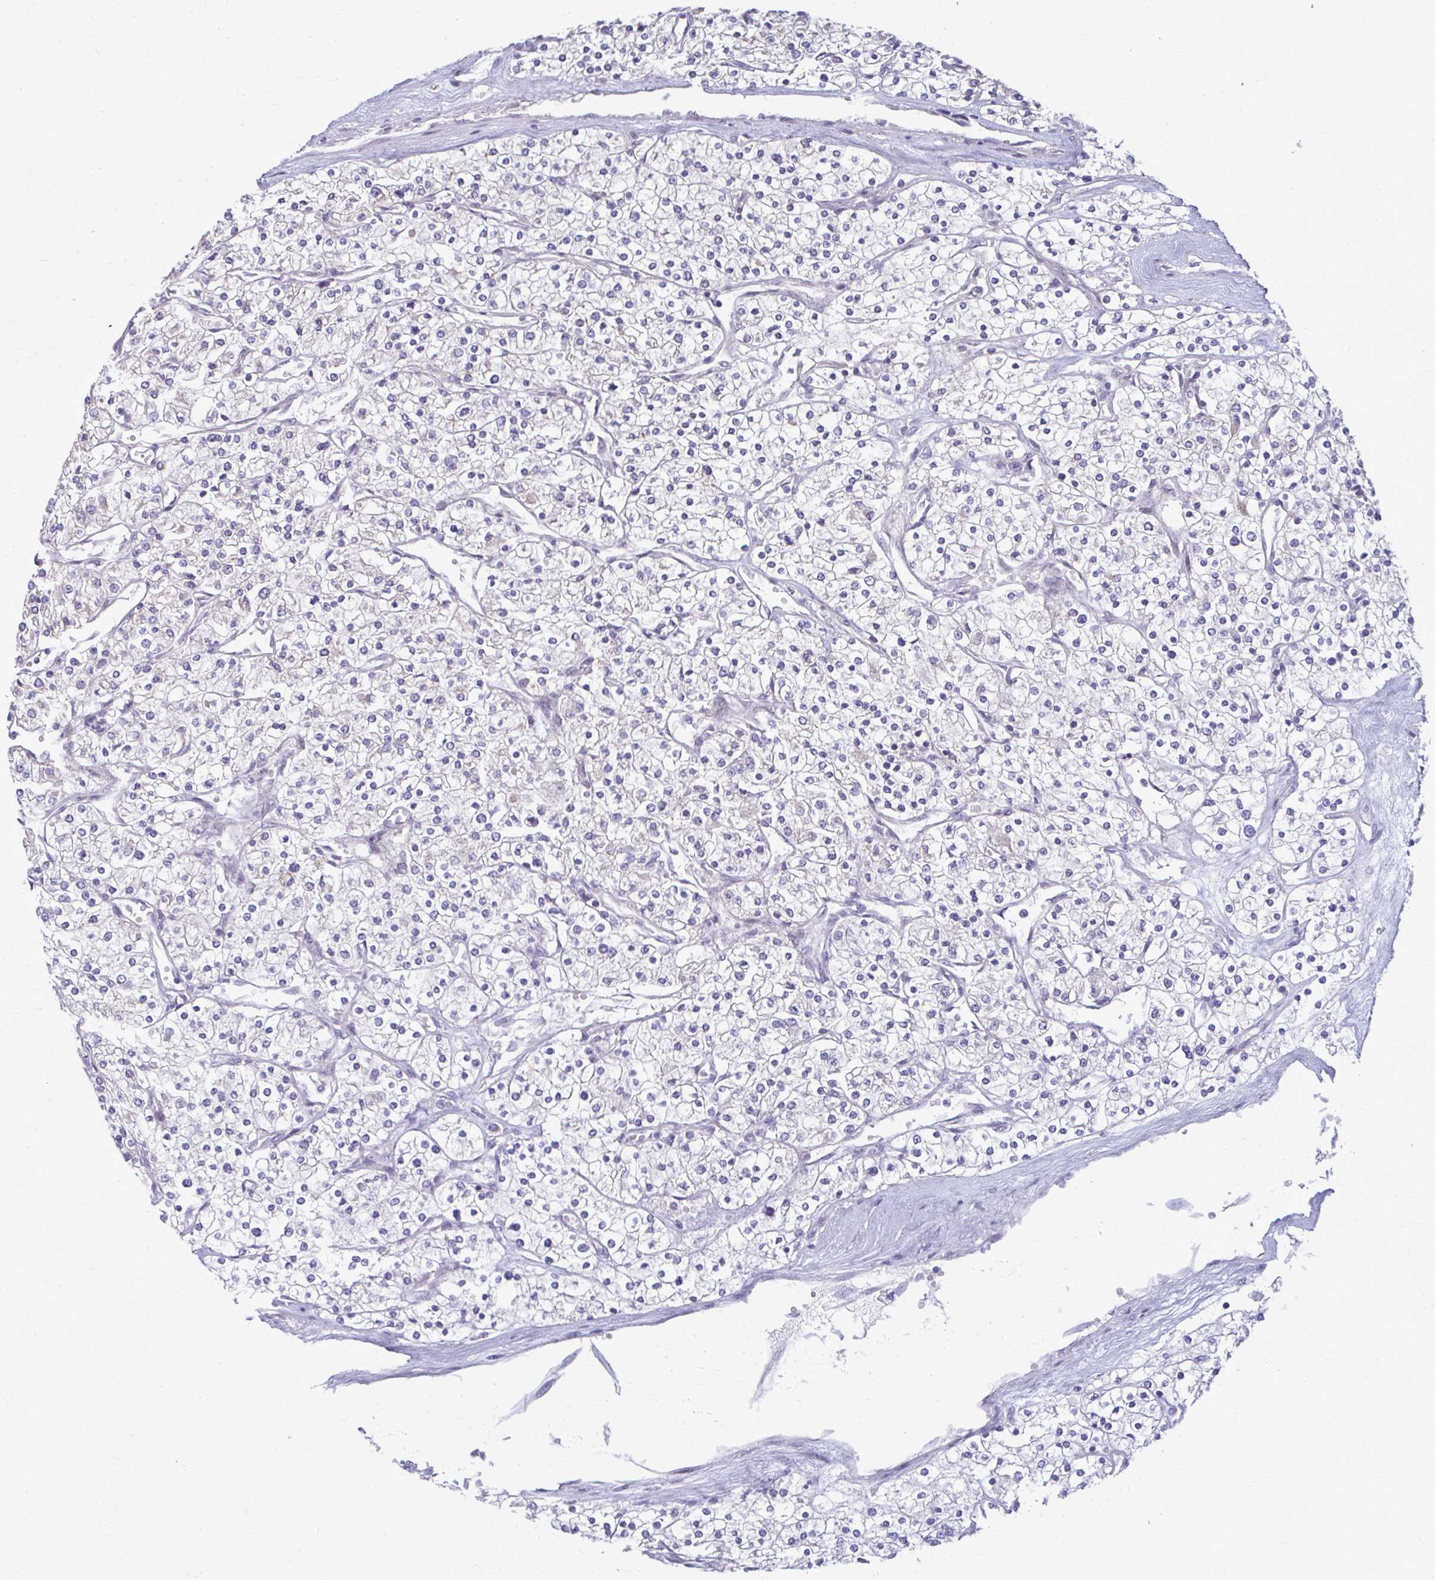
{"staining": {"intensity": "negative", "quantity": "none", "location": "none"}, "tissue": "renal cancer", "cell_type": "Tumor cells", "image_type": "cancer", "snomed": [{"axis": "morphology", "description": "Adenocarcinoma, NOS"}, {"axis": "topography", "description": "Kidney"}], "caption": "A histopathology image of adenocarcinoma (renal) stained for a protein demonstrates no brown staining in tumor cells.", "gene": "MAF1", "patient": {"sex": "male", "age": 80}}